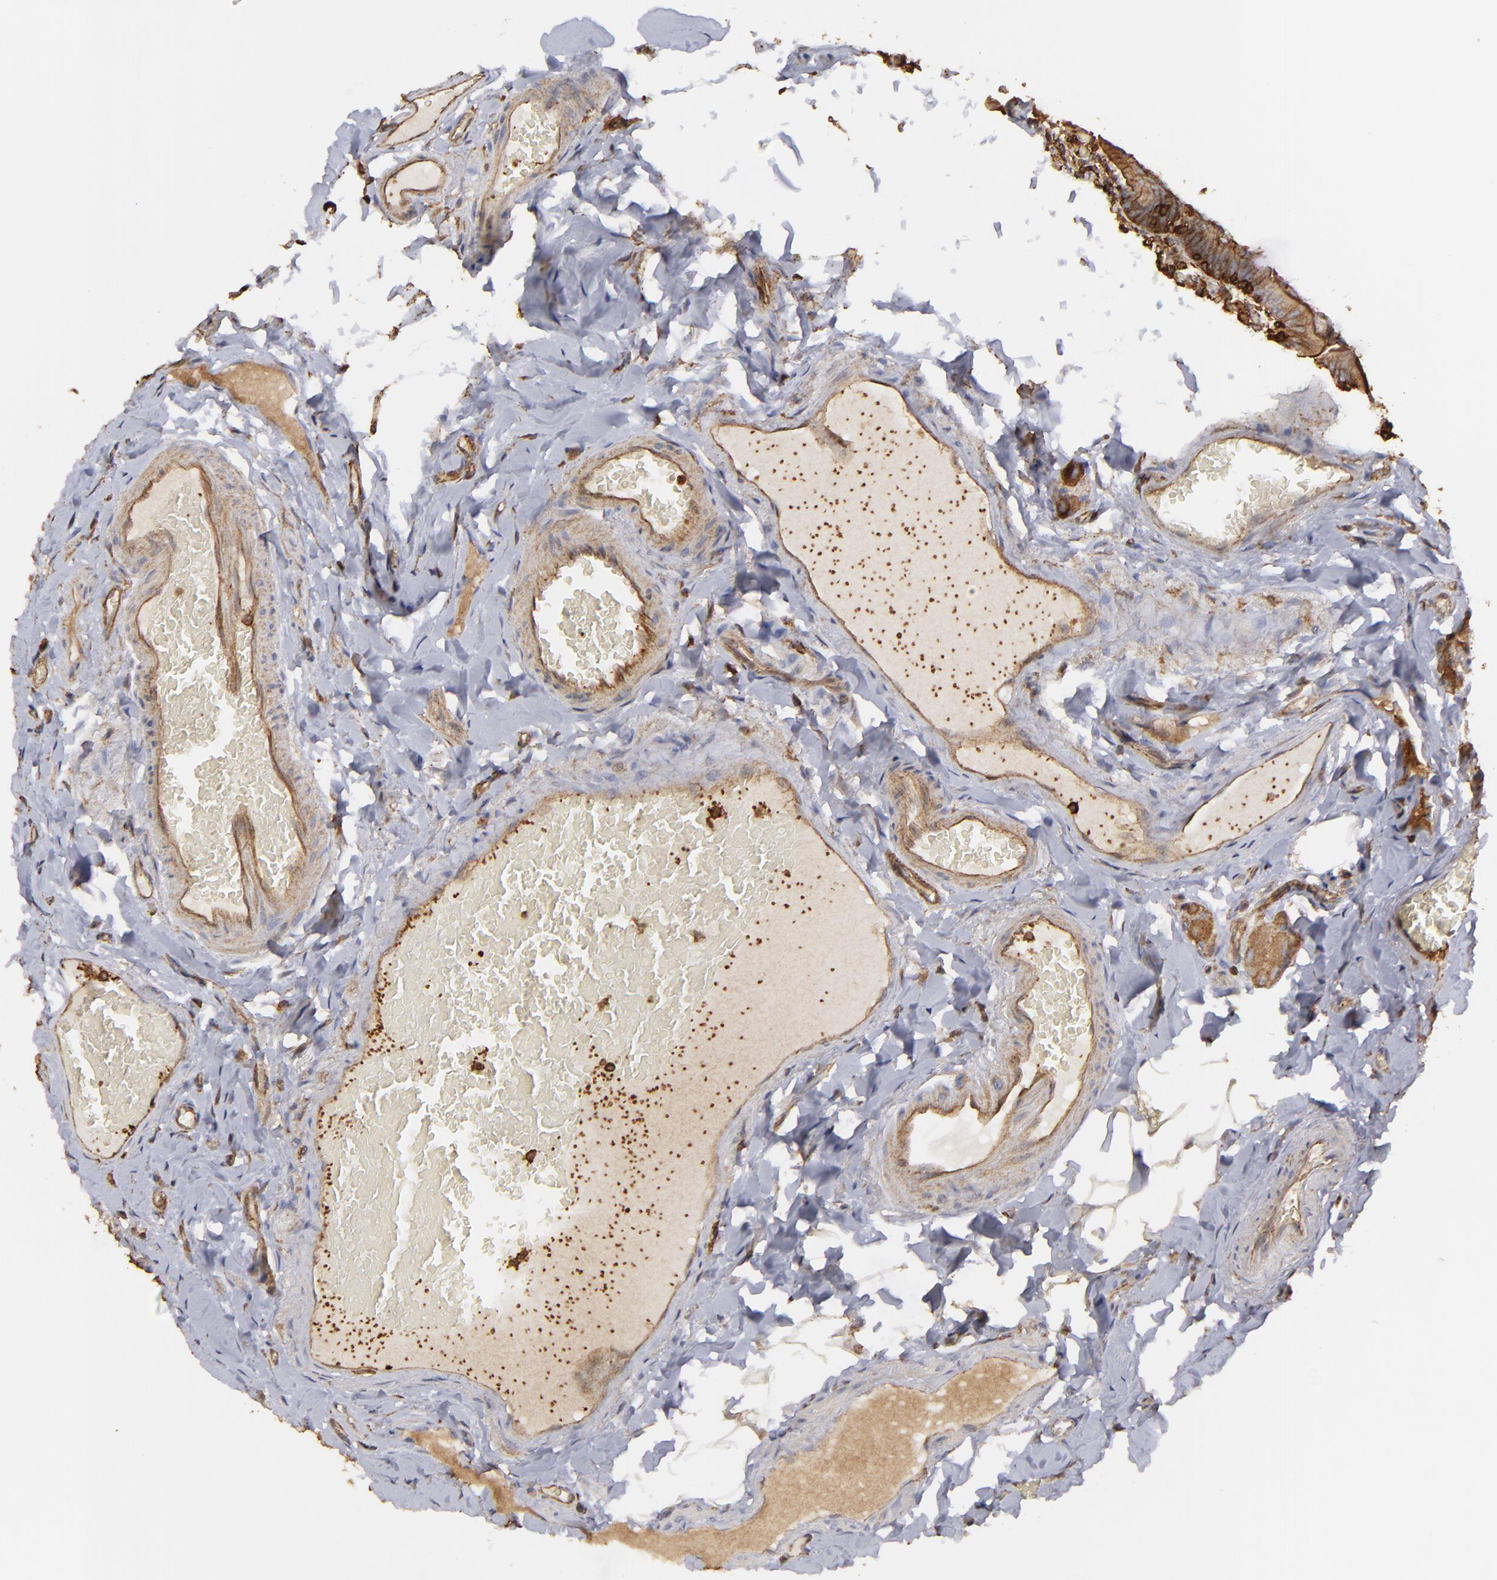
{"staining": {"intensity": "weak", "quantity": ">75%", "location": "cytoplasmic/membranous"}, "tissue": "duodenum", "cell_type": "Glandular cells", "image_type": "normal", "snomed": [{"axis": "morphology", "description": "Normal tissue, NOS"}, {"axis": "topography", "description": "Duodenum"}], "caption": "Duodenum stained with IHC demonstrates weak cytoplasmic/membranous staining in about >75% of glandular cells.", "gene": "ACTB", "patient": {"sex": "male", "age": 66}}